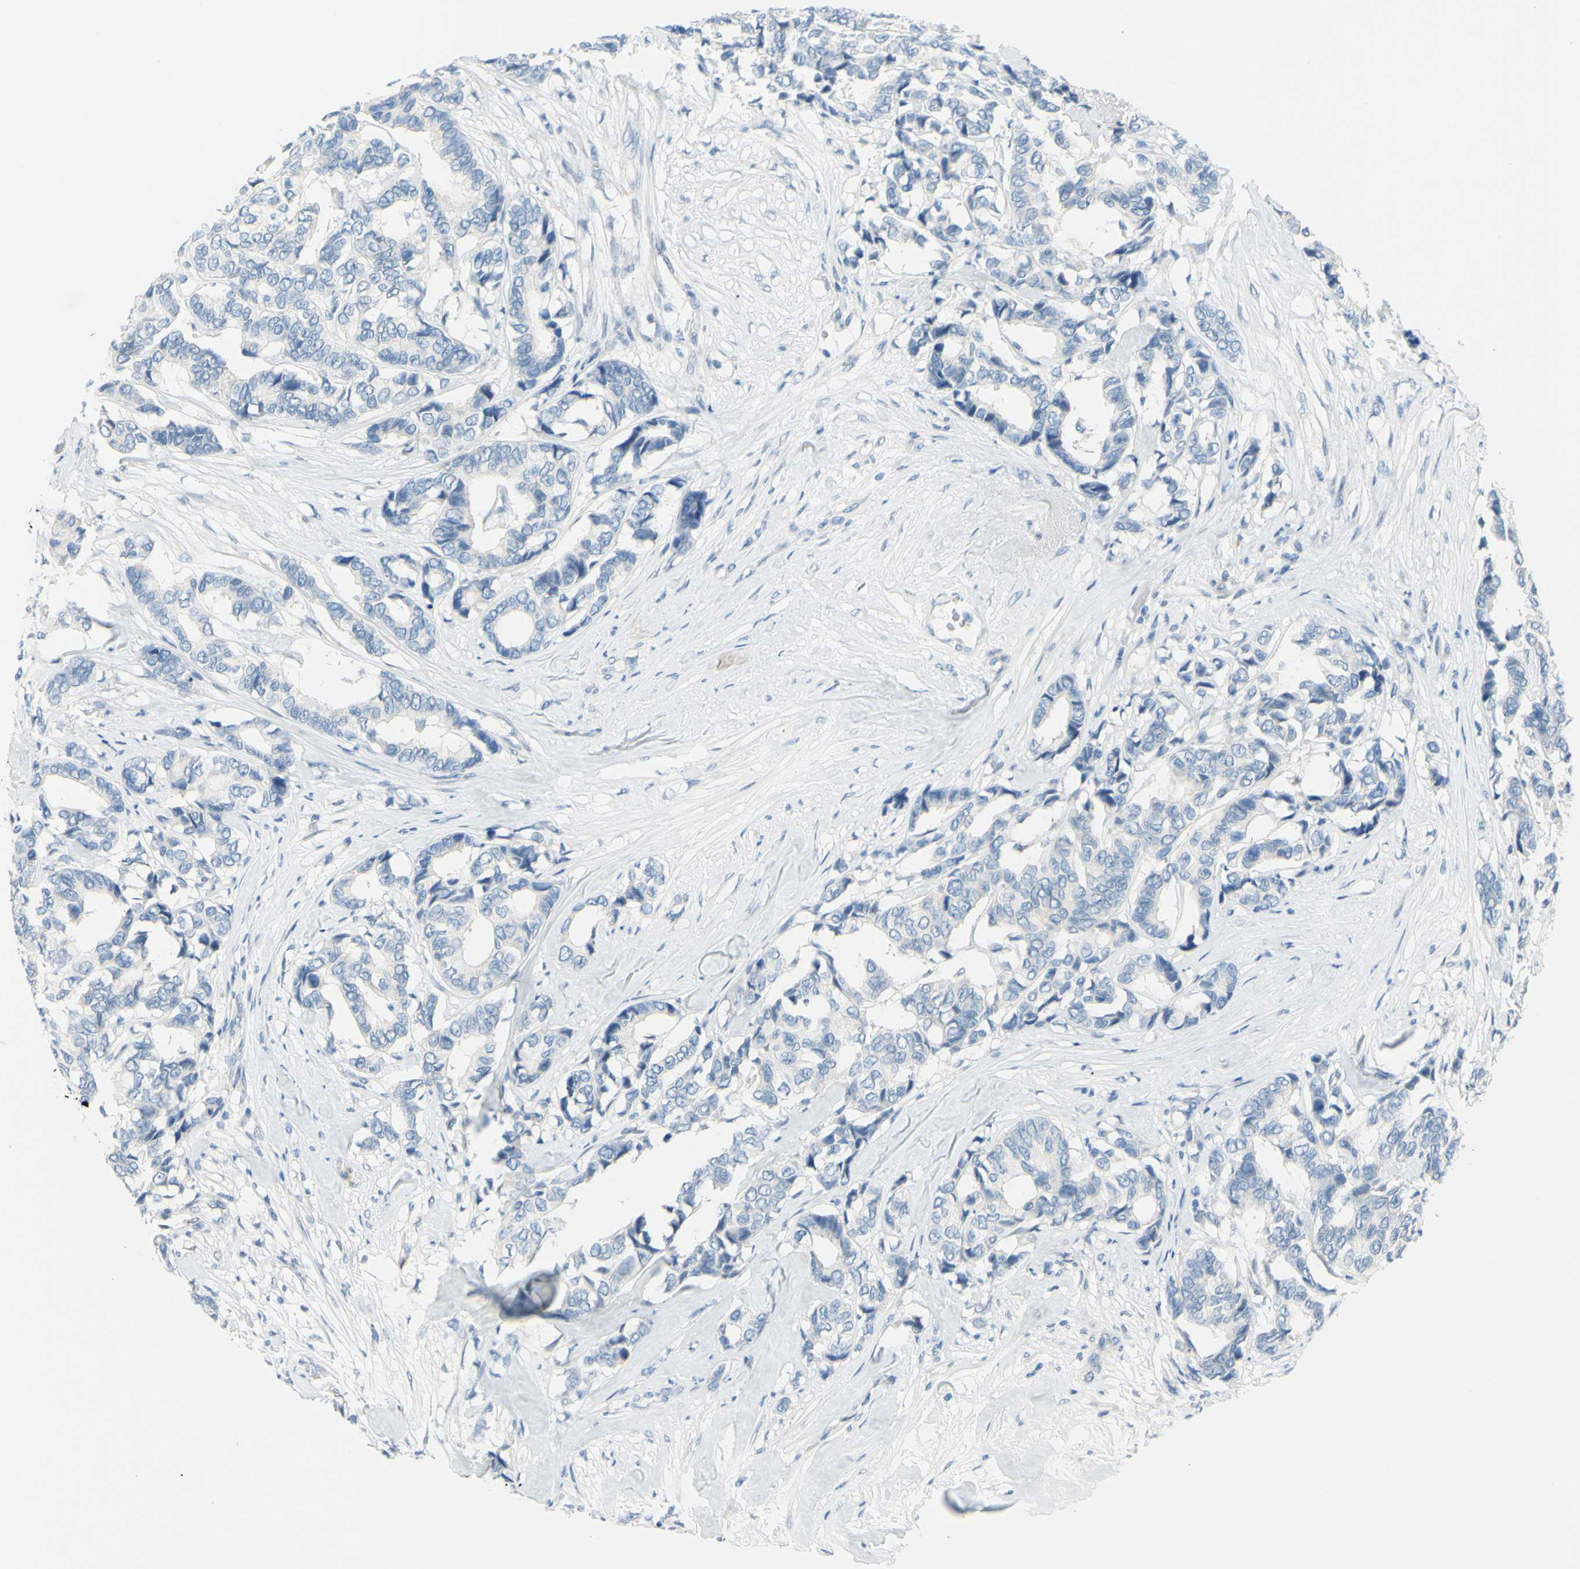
{"staining": {"intensity": "negative", "quantity": "none", "location": "none"}, "tissue": "breast cancer", "cell_type": "Tumor cells", "image_type": "cancer", "snomed": [{"axis": "morphology", "description": "Duct carcinoma"}, {"axis": "topography", "description": "Breast"}], "caption": "Immunohistochemical staining of human infiltrating ductal carcinoma (breast) shows no significant expression in tumor cells.", "gene": "DCT", "patient": {"sex": "female", "age": 87}}